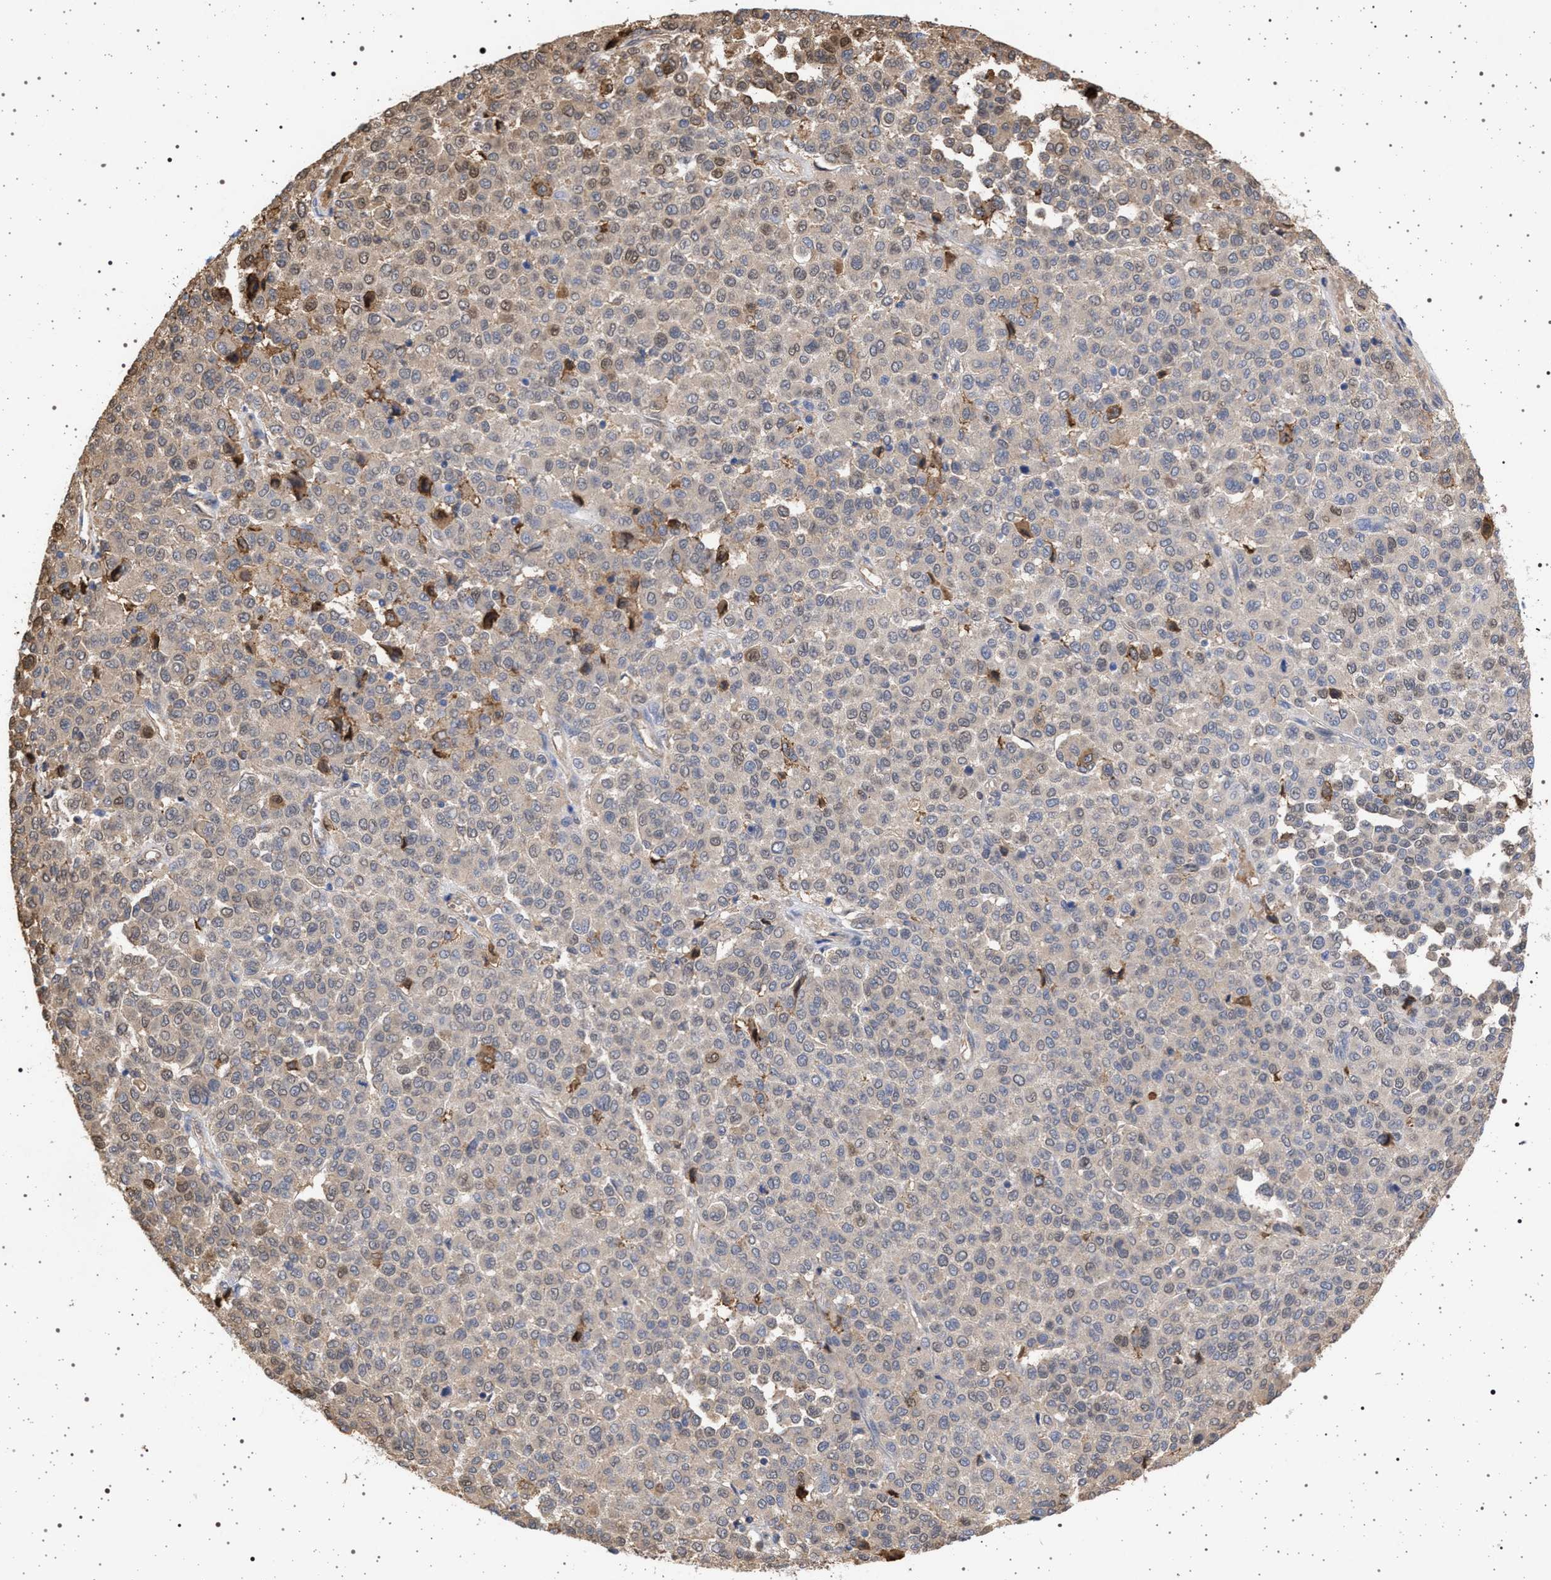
{"staining": {"intensity": "weak", "quantity": "<25%", "location": "cytoplasmic/membranous,nuclear"}, "tissue": "melanoma", "cell_type": "Tumor cells", "image_type": "cancer", "snomed": [{"axis": "morphology", "description": "Malignant melanoma, Metastatic site"}, {"axis": "topography", "description": "Pancreas"}], "caption": "This image is of malignant melanoma (metastatic site) stained with IHC to label a protein in brown with the nuclei are counter-stained blue. There is no staining in tumor cells. Nuclei are stained in blue.", "gene": "PLG", "patient": {"sex": "female", "age": 30}}